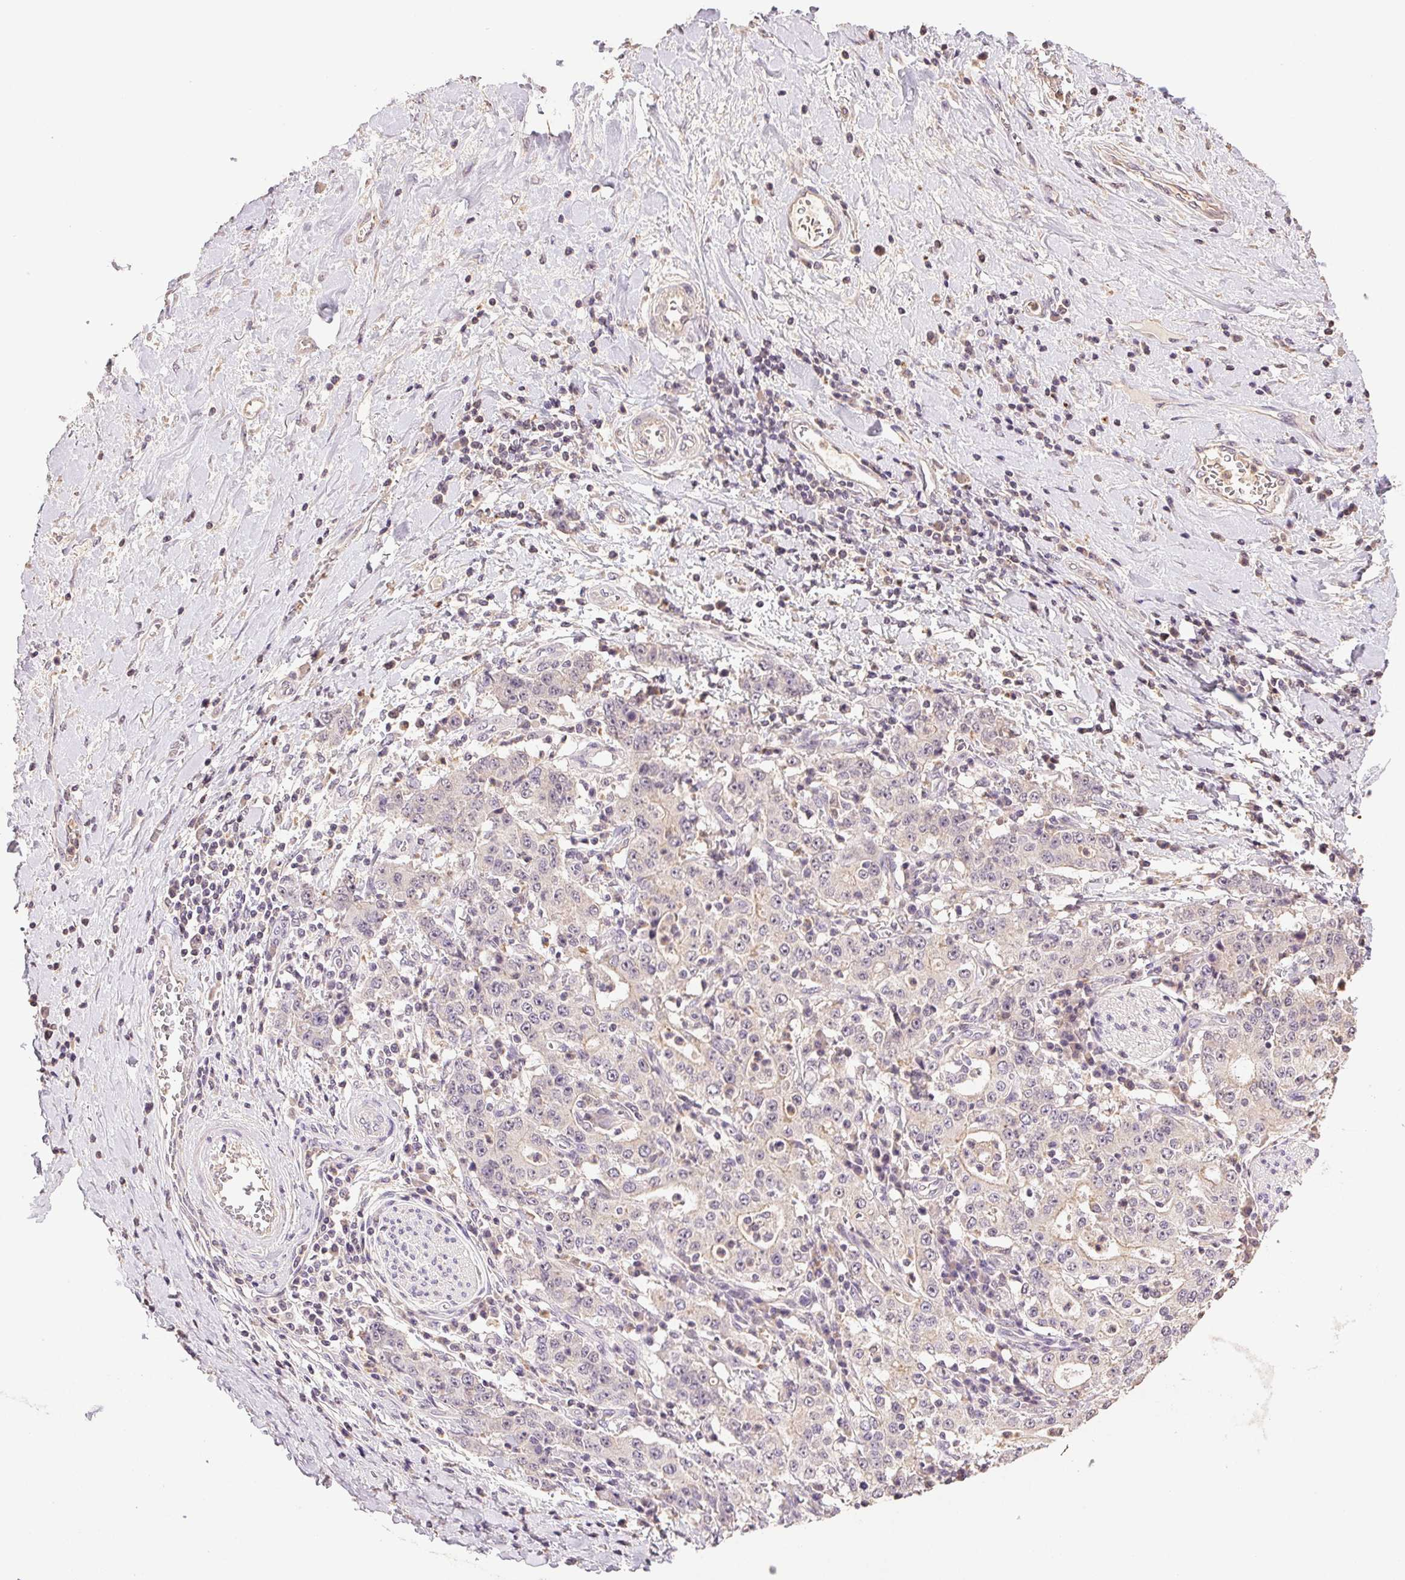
{"staining": {"intensity": "negative", "quantity": "none", "location": "none"}, "tissue": "stomach cancer", "cell_type": "Tumor cells", "image_type": "cancer", "snomed": [{"axis": "morphology", "description": "Normal tissue, NOS"}, {"axis": "morphology", "description": "Adenocarcinoma, NOS"}, {"axis": "topography", "description": "Stomach, upper"}, {"axis": "topography", "description": "Stomach"}], "caption": "Immunohistochemistry (IHC) image of human stomach adenocarcinoma stained for a protein (brown), which exhibits no positivity in tumor cells.", "gene": "TMEM253", "patient": {"sex": "male", "age": 59}}